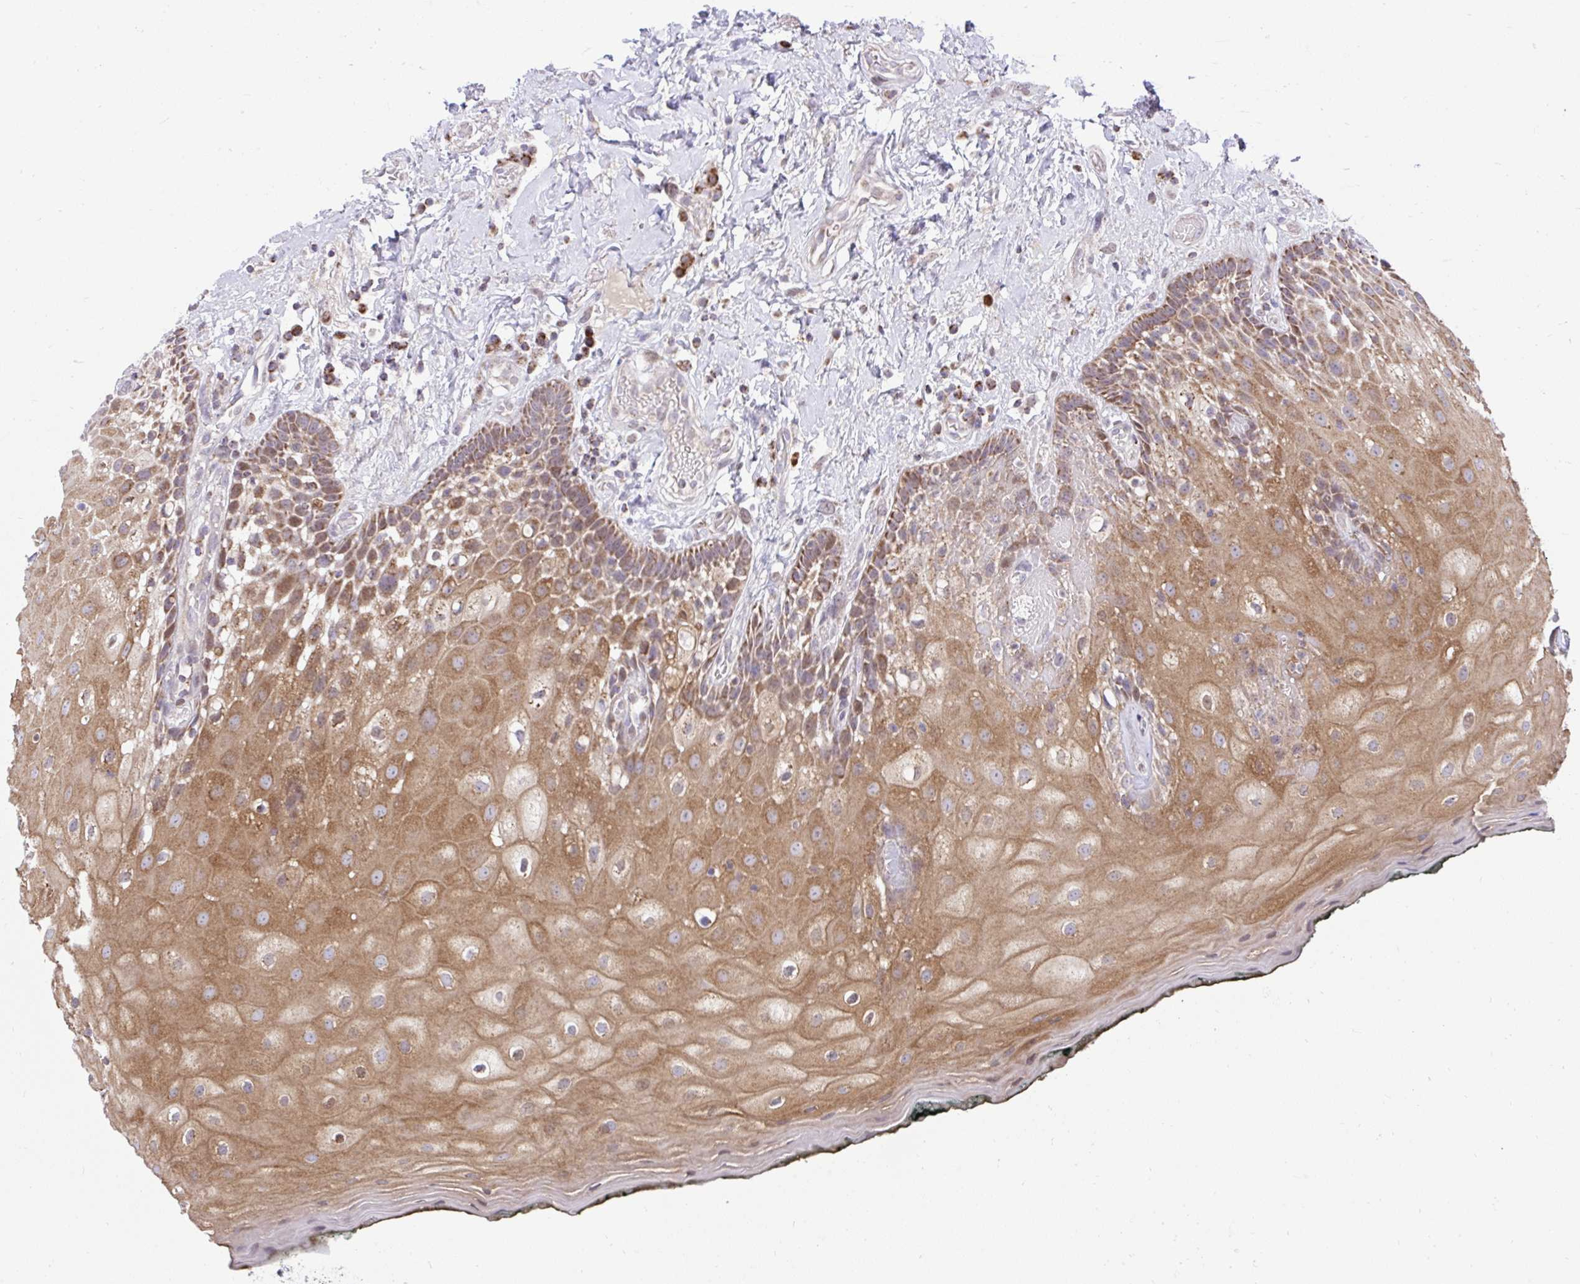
{"staining": {"intensity": "moderate", "quantity": ">75%", "location": "cytoplasmic/membranous"}, "tissue": "oral mucosa", "cell_type": "Squamous epithelial cells", "image_type": "normal", "snomed": [{"axis": "morphology", "description": "Normal tissue, NOS"}, {"axis": "morphology", "description": "Squamous cell carcinoma, NOS"}, {"axis": "topography", "description": "Oral tissue"}, {"axis": "topography", "description": "Head-Neck"}], "caption": "DAB immunohistochemical staining of unremarkable oral mucosa demonstrates moderate cytoplasmic/membranous protein positivity in about >75% of squamous epithelial cells. (DAB (3,3'-diaminobenzidine) IHC, brown staining for protein, blue staining for nuclei).", "gene": "ZNF362", "patient": {"sex": "male", "age": 64}}